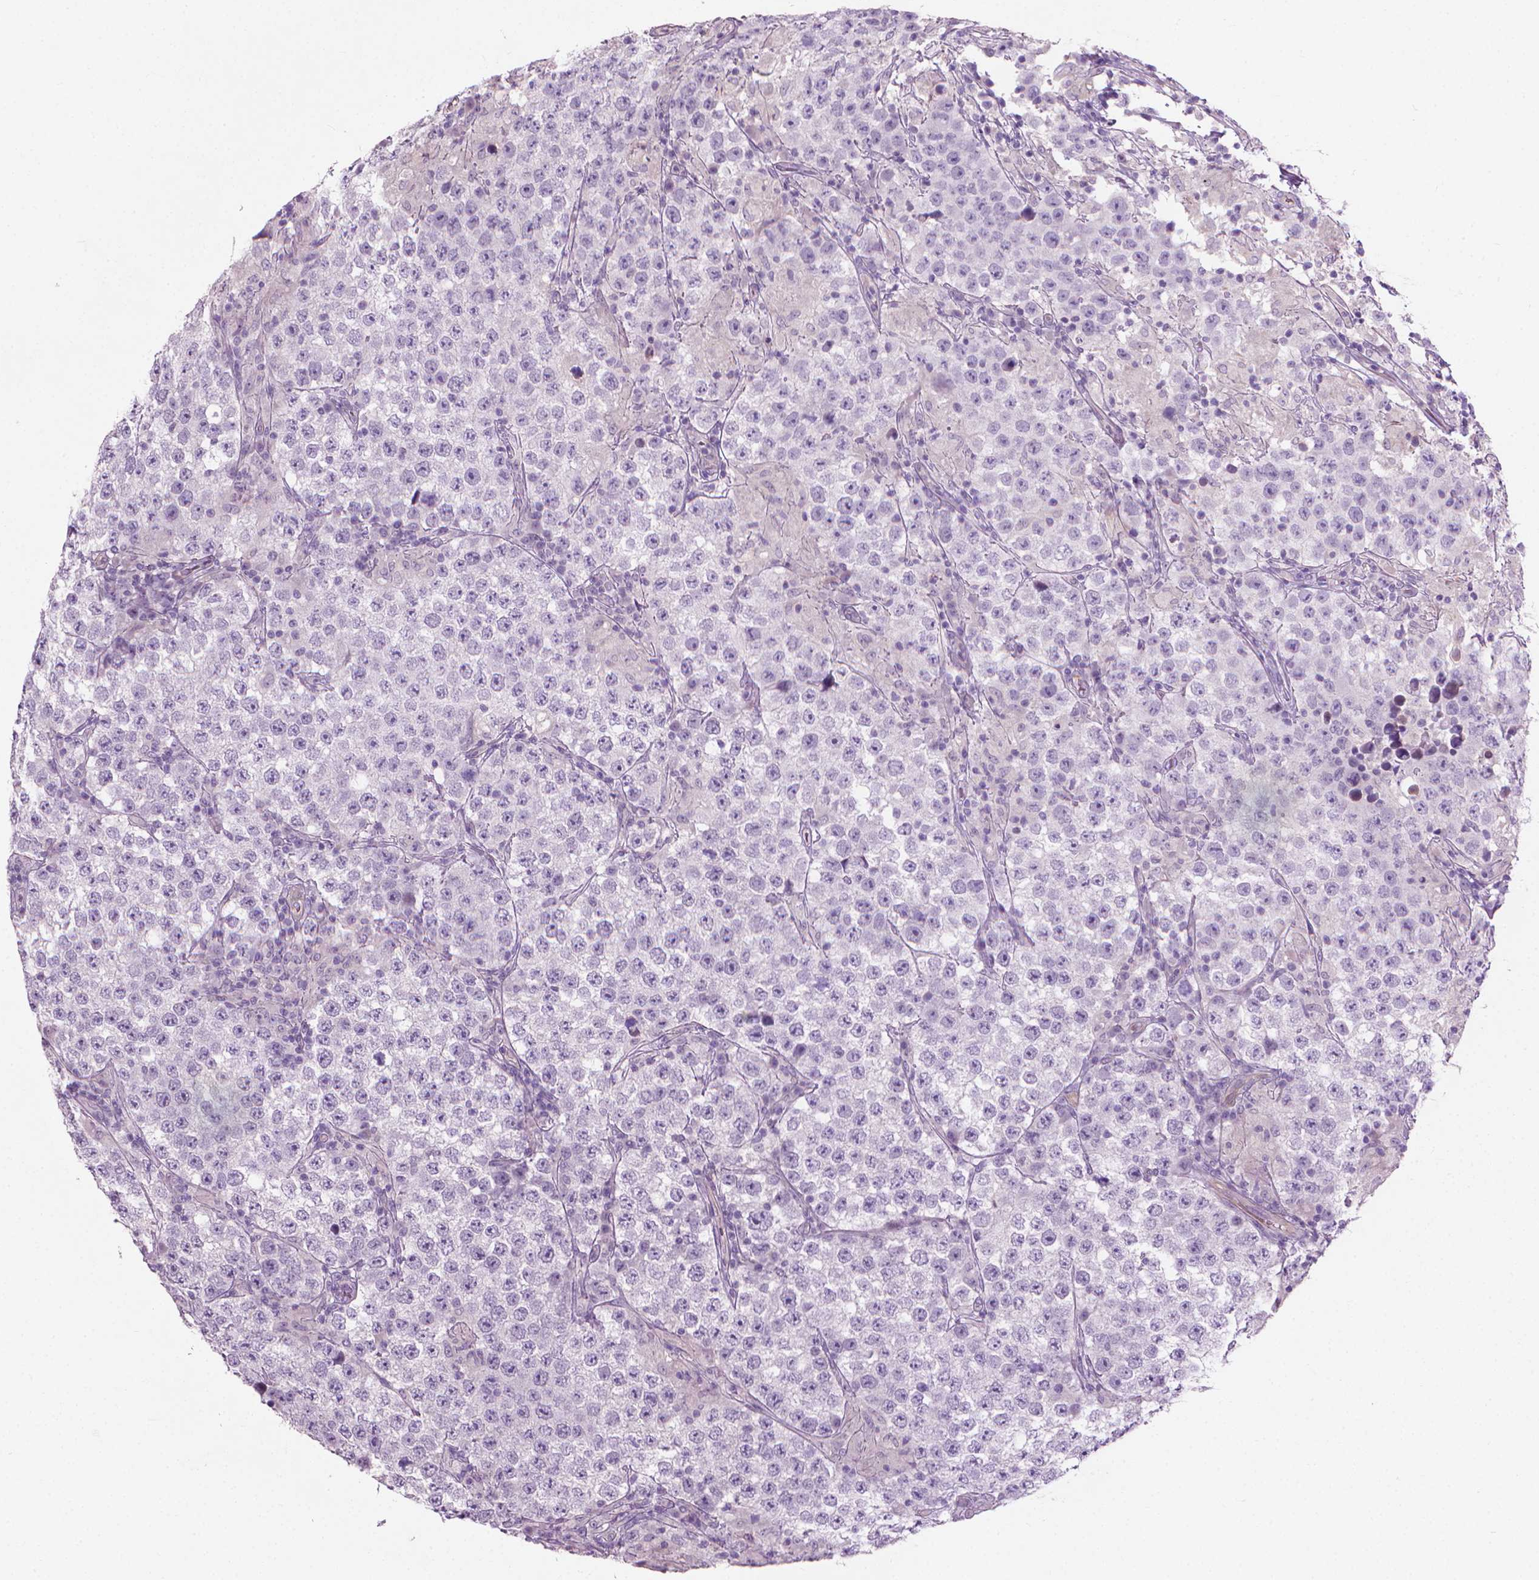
{"staining": {"intensity": "negative", "quantity": "none", "location": "none"}, "tissue": "testis cancer", "cell_type": "Tumor cells", "image_type": "cancer", "snomed": [{"axis": "morphology", "description": "Seminoma, NOS"}, {"axis": "morphology", "description": "Carcinoma, Embryonal, NOS"}, {"axis": "topography", "description": "Testis"}], "caption": "Protein analysis of testis cancer displays no significant expression in tumor cells.", "gene": "KRT73", "patient": {"sex": "male", "age": 41}}